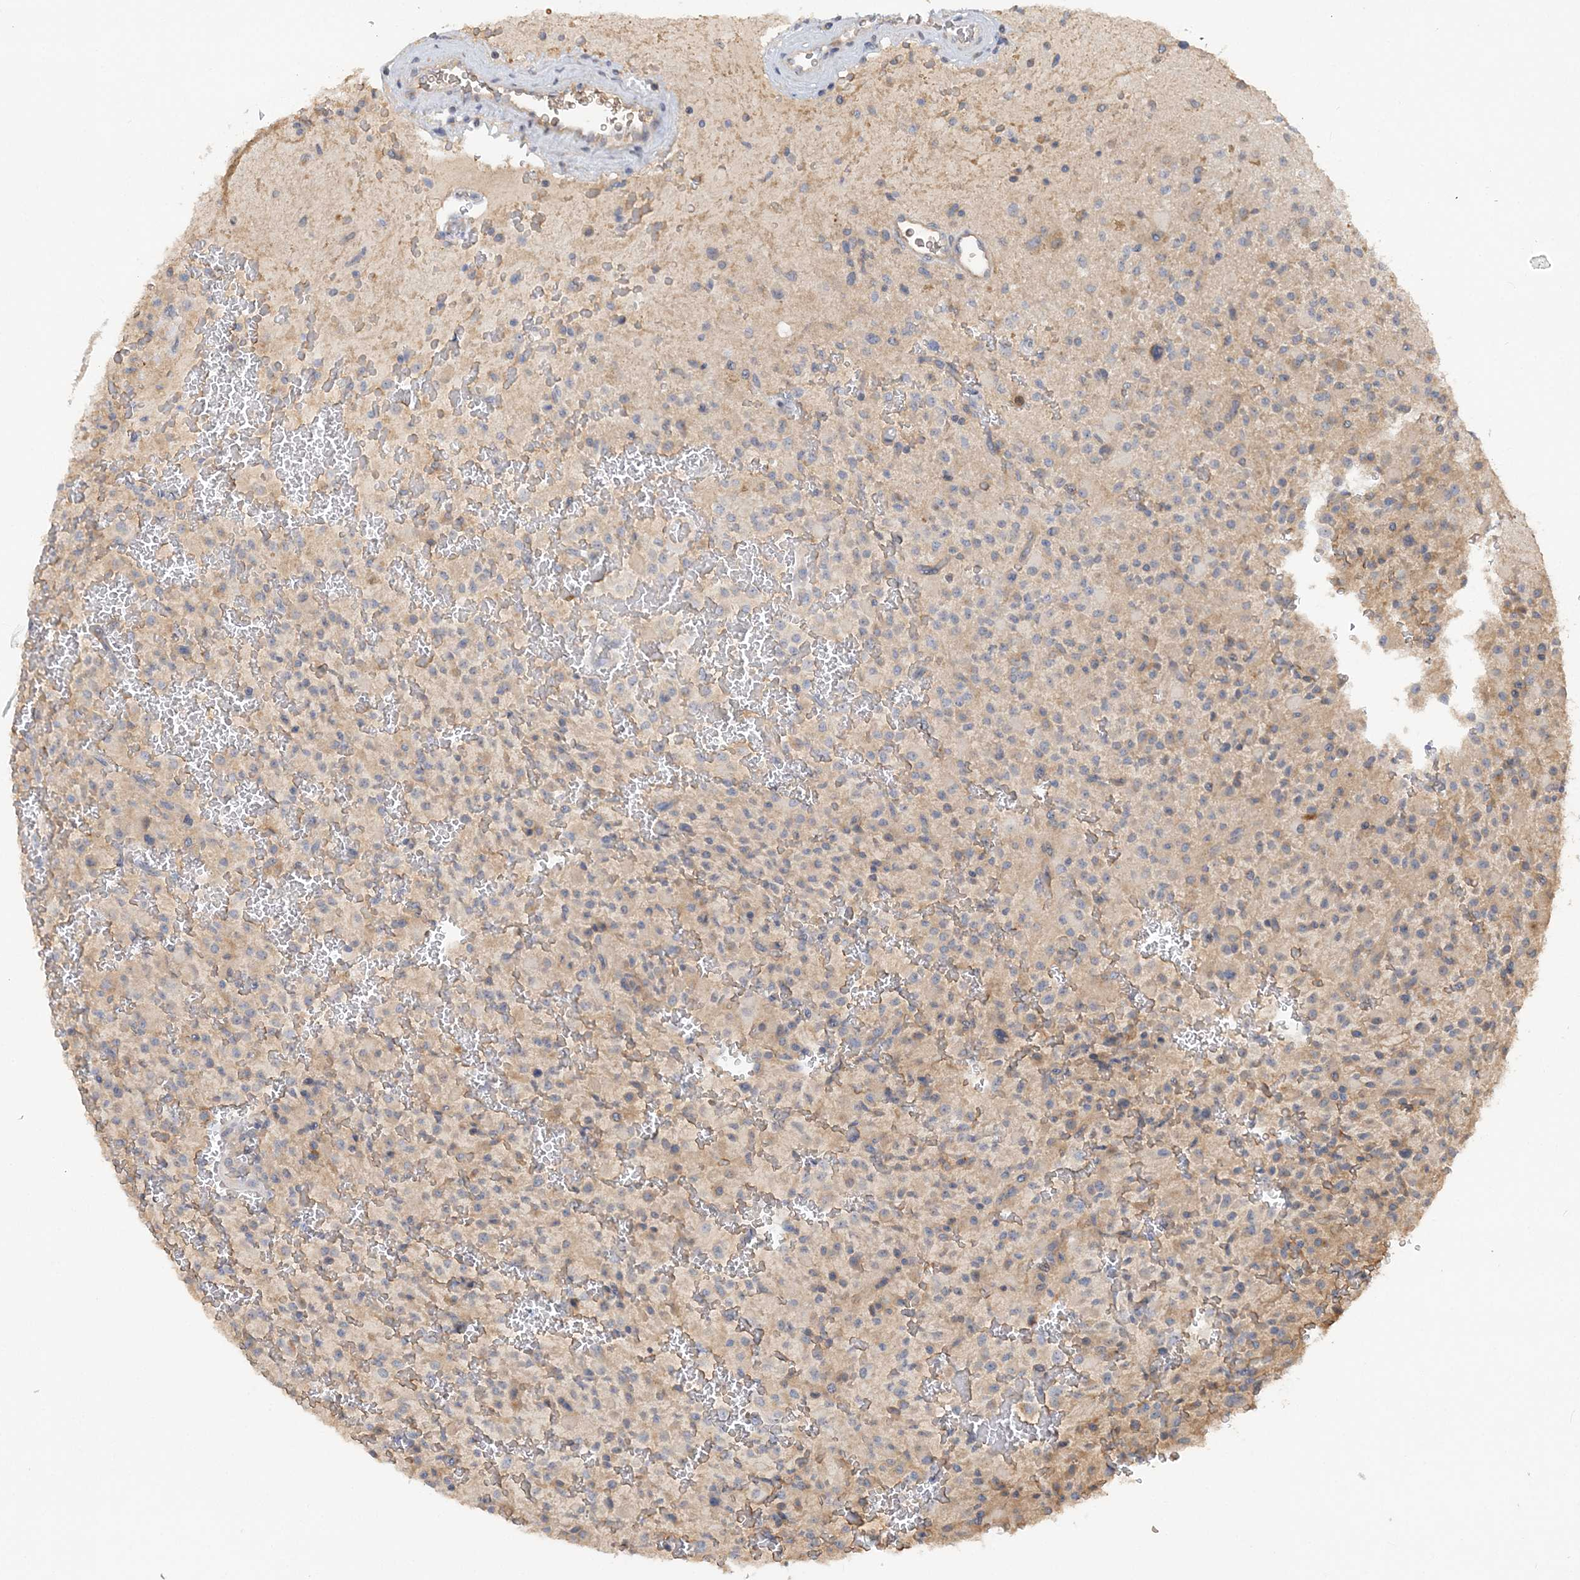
{"staining": {"intensity": "negative", "quantity": "none", "location": "none"}, "tissue": "glioma", "cell_type": "Tumor cells", "image_type": "cancer", "snomed": [{"axis": "morphology", "description": "Glioma, malignant, High grade"}, {"axis": "topography", "description": "Brain"}], "caption": "This micrograph is of high-grade glioma (malignant) stained with immunohistochemistry to label a protein in brown with the nuclei are counter-stained blue. There is no positivity in tumor cells. (Immunohistochemistry, brightfield microscopy, high magnification).", "gene": "GRINA", "patient": {"sex": "male", "age": 34}}